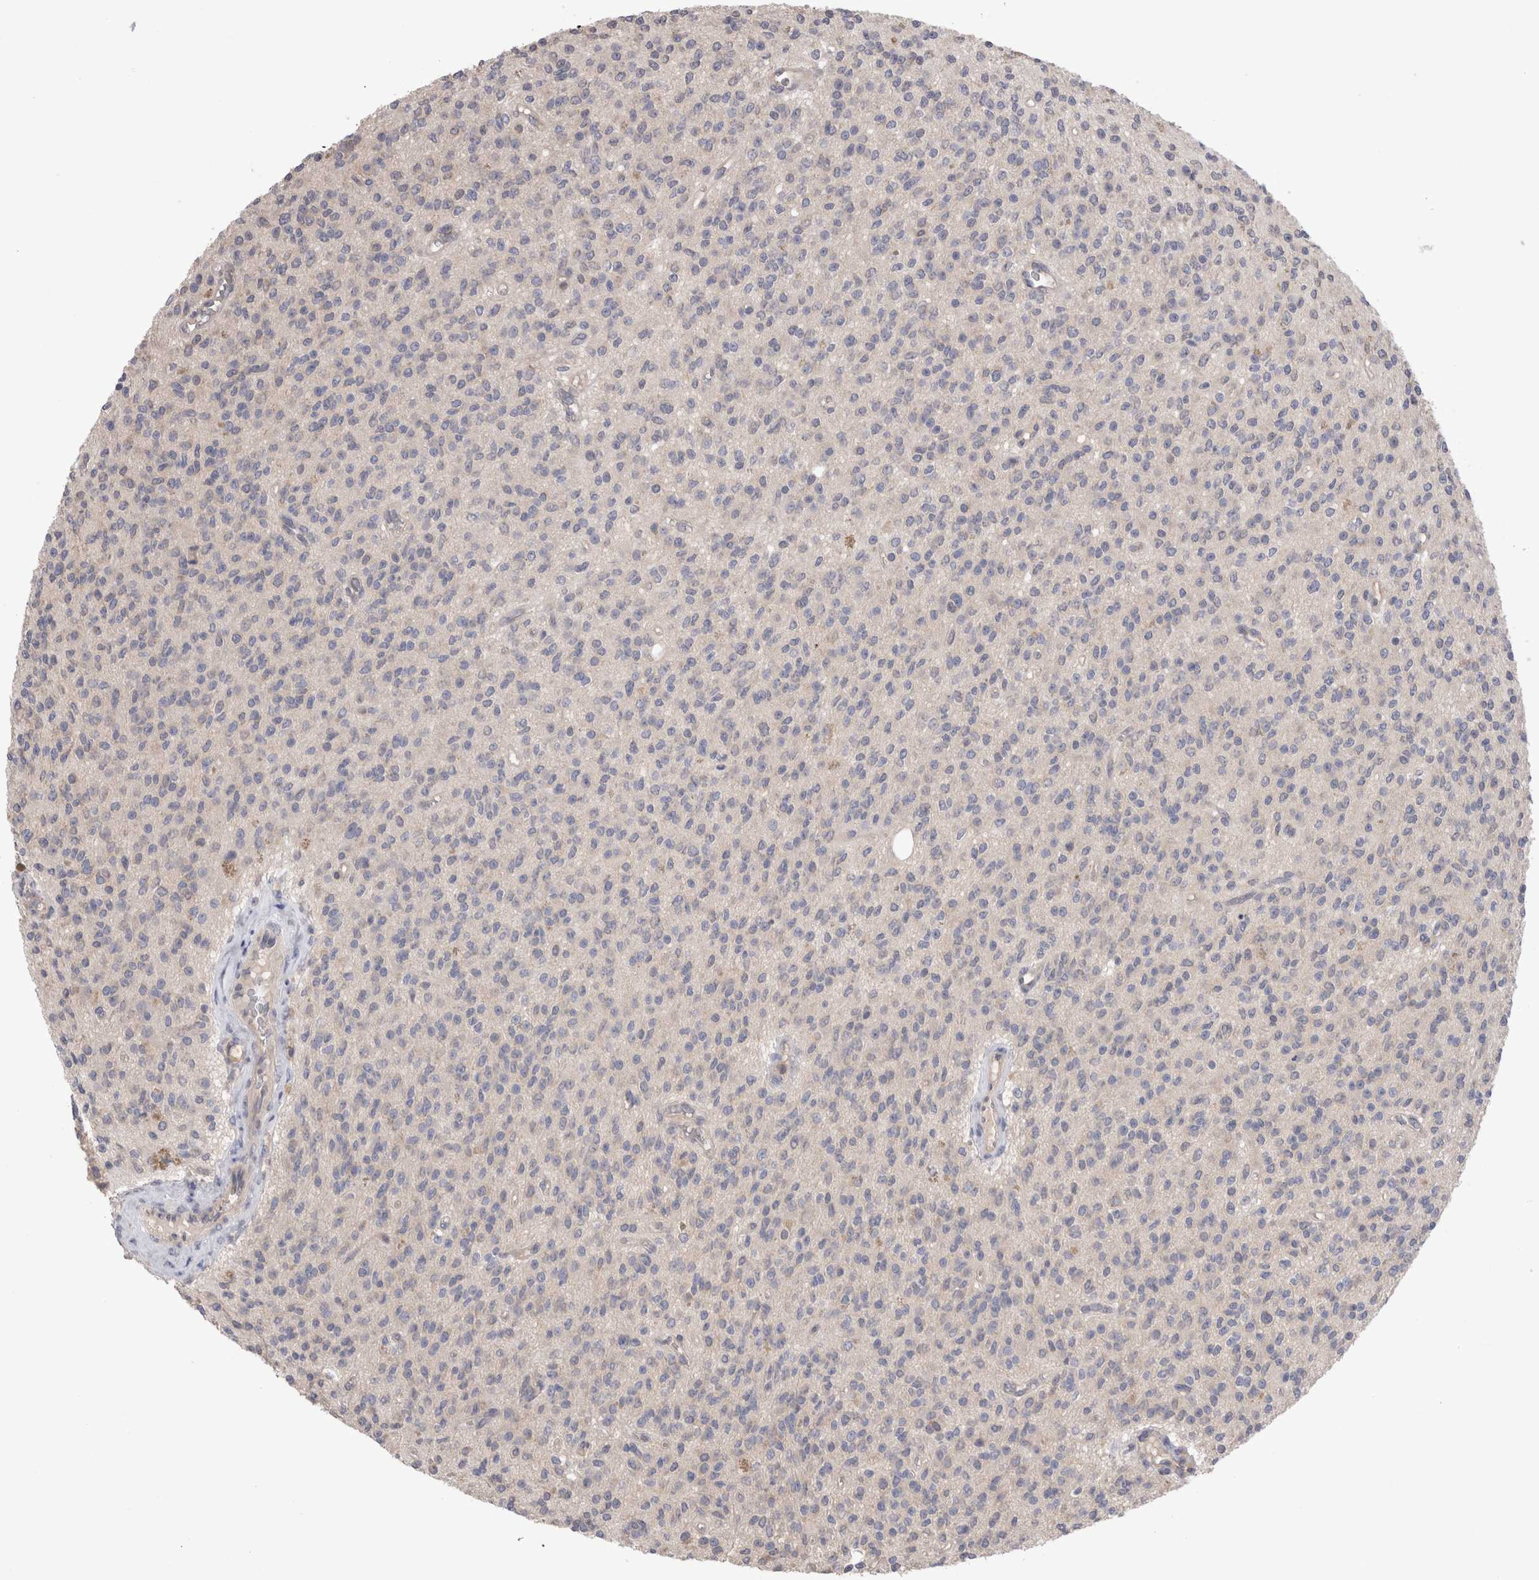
{"staining": {"intensity": "negative", "quantity": "none", "location": "none"}, "tissue": "glioma", "cell_type": "Tumor cells", "image_type": "cancer", "snomed": [{"axis": "morphology", "description": "Glioma, malignant, High grade"}, {"axis": "topography", "description": "Brain"}], "caption": "DAB immunohistochemical staining of human malignant glioma (high-grade) demonstrates no significant expression in tumor cells.", "gene": "OTOR", "patient": {"sex": "male", "age": 34}}